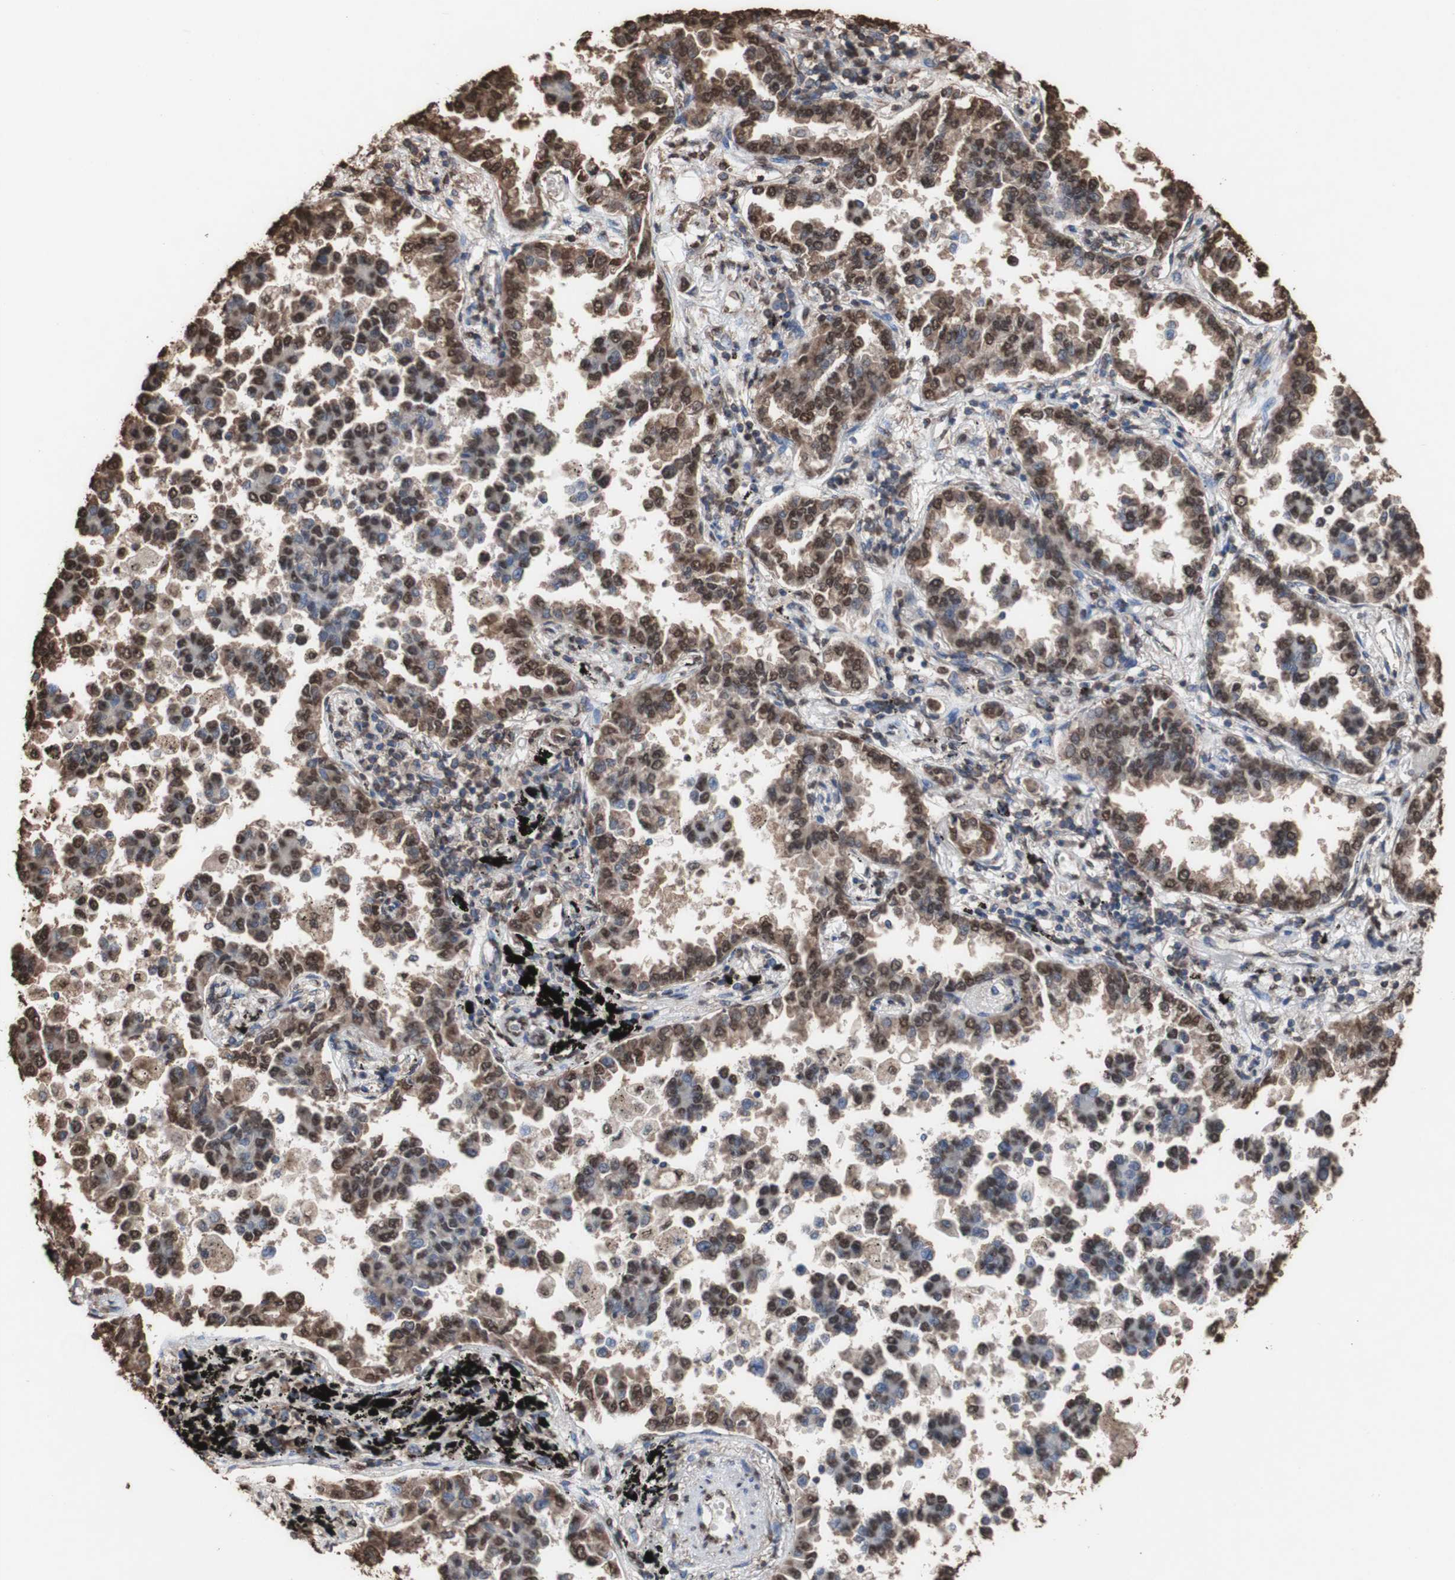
{"staining": {"intensity": "strong", "quantity": ">75%", "location": "cytoplasmic/membranous,nuclear"}, "tissue": "lung cancer", "cell_type": "Tumor cells", "image_type": "cancer", "snomed": [{"axis": "morphology", "description": "Normal tissue, NOS"}, {"axis": "morphology", "description": "Adenocarcinoma, NOS"}, {"axis": "topography", "description": "Lung"}], "caption": "This is an image of immunohistochemistry staining of lung cancer, which shows strong staining in the cytoplasmic/membranous and nuclear of tumor cells.", "gene": "PIDD1", "patient": {"sex": "male", "age": 59}}